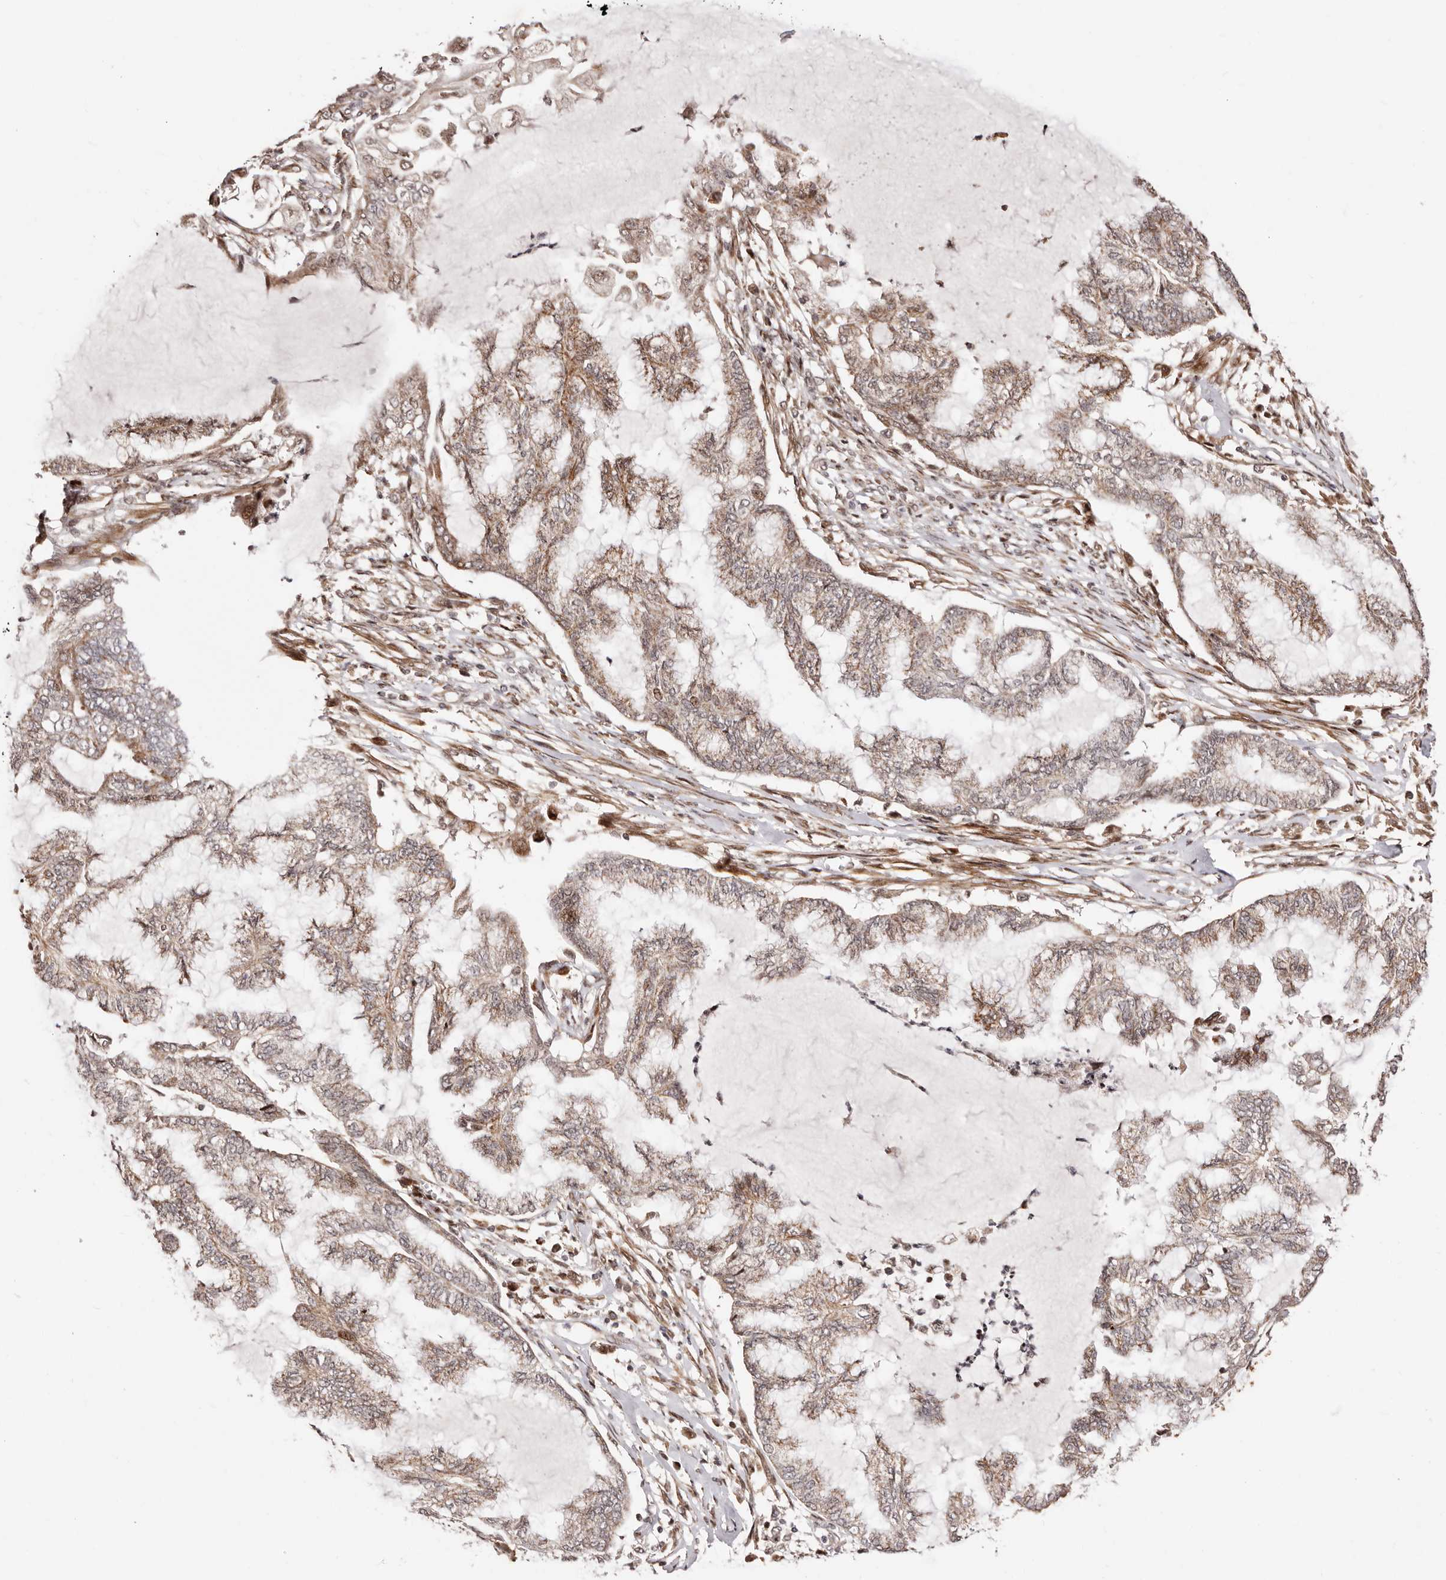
{"staining": {"intensity": "weak", "quantity": ">75%", "location": "cytoplasmic/membranous"}, "tissue": "endometrial cancer", "cell_type": "Tumor cells", "image_type": "cancer", "snomed": [{"axis": "morphology", "description": "Adenocarcinoma, NOS"}, {"axis": "topography", "description": "Endometrium"}], "caption": "Endometrial adenocarcinoma was stained to show a protein in brown. There is low levels of weak cytoplasmic/membranous expression in about >75% of tumor cells.", "gene": "HIVEP3", "patient": {"sex": "female", "age": 86}}